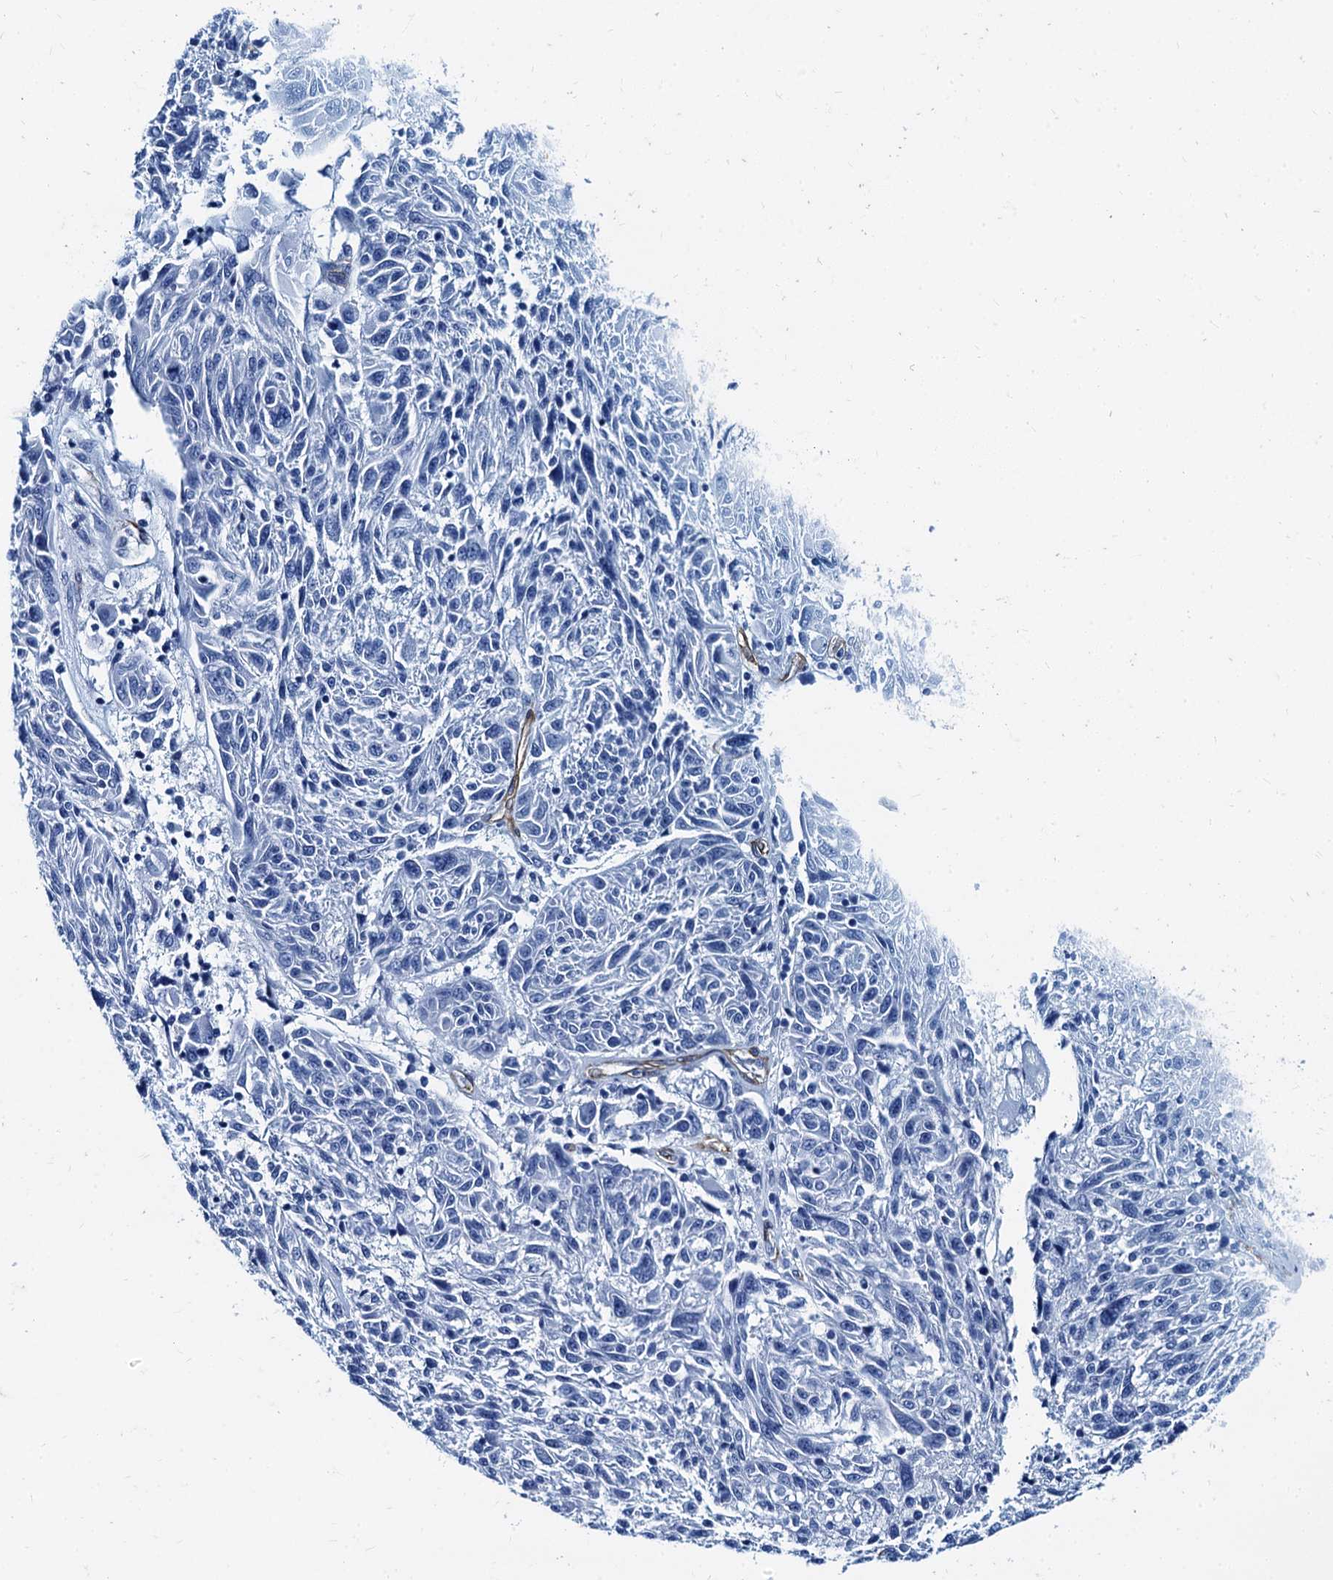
{"staining": {"intensity": "negative", "quantity": "none", "location": "none"}, "tissue": "melanoma", "cell_type": "Tumor cells", "image_type": "cancer", "snomed": [{"axis": "morphology", "description": "Malignant melanoma, NOS"}, {"axis": "topography", "description": "Skin"}], "caption": "Tumor cells are negative for brown protein staining in malignant melanoma.", "gene": "CAVIN2", "patient": {"sex": "male", "age": 53}}